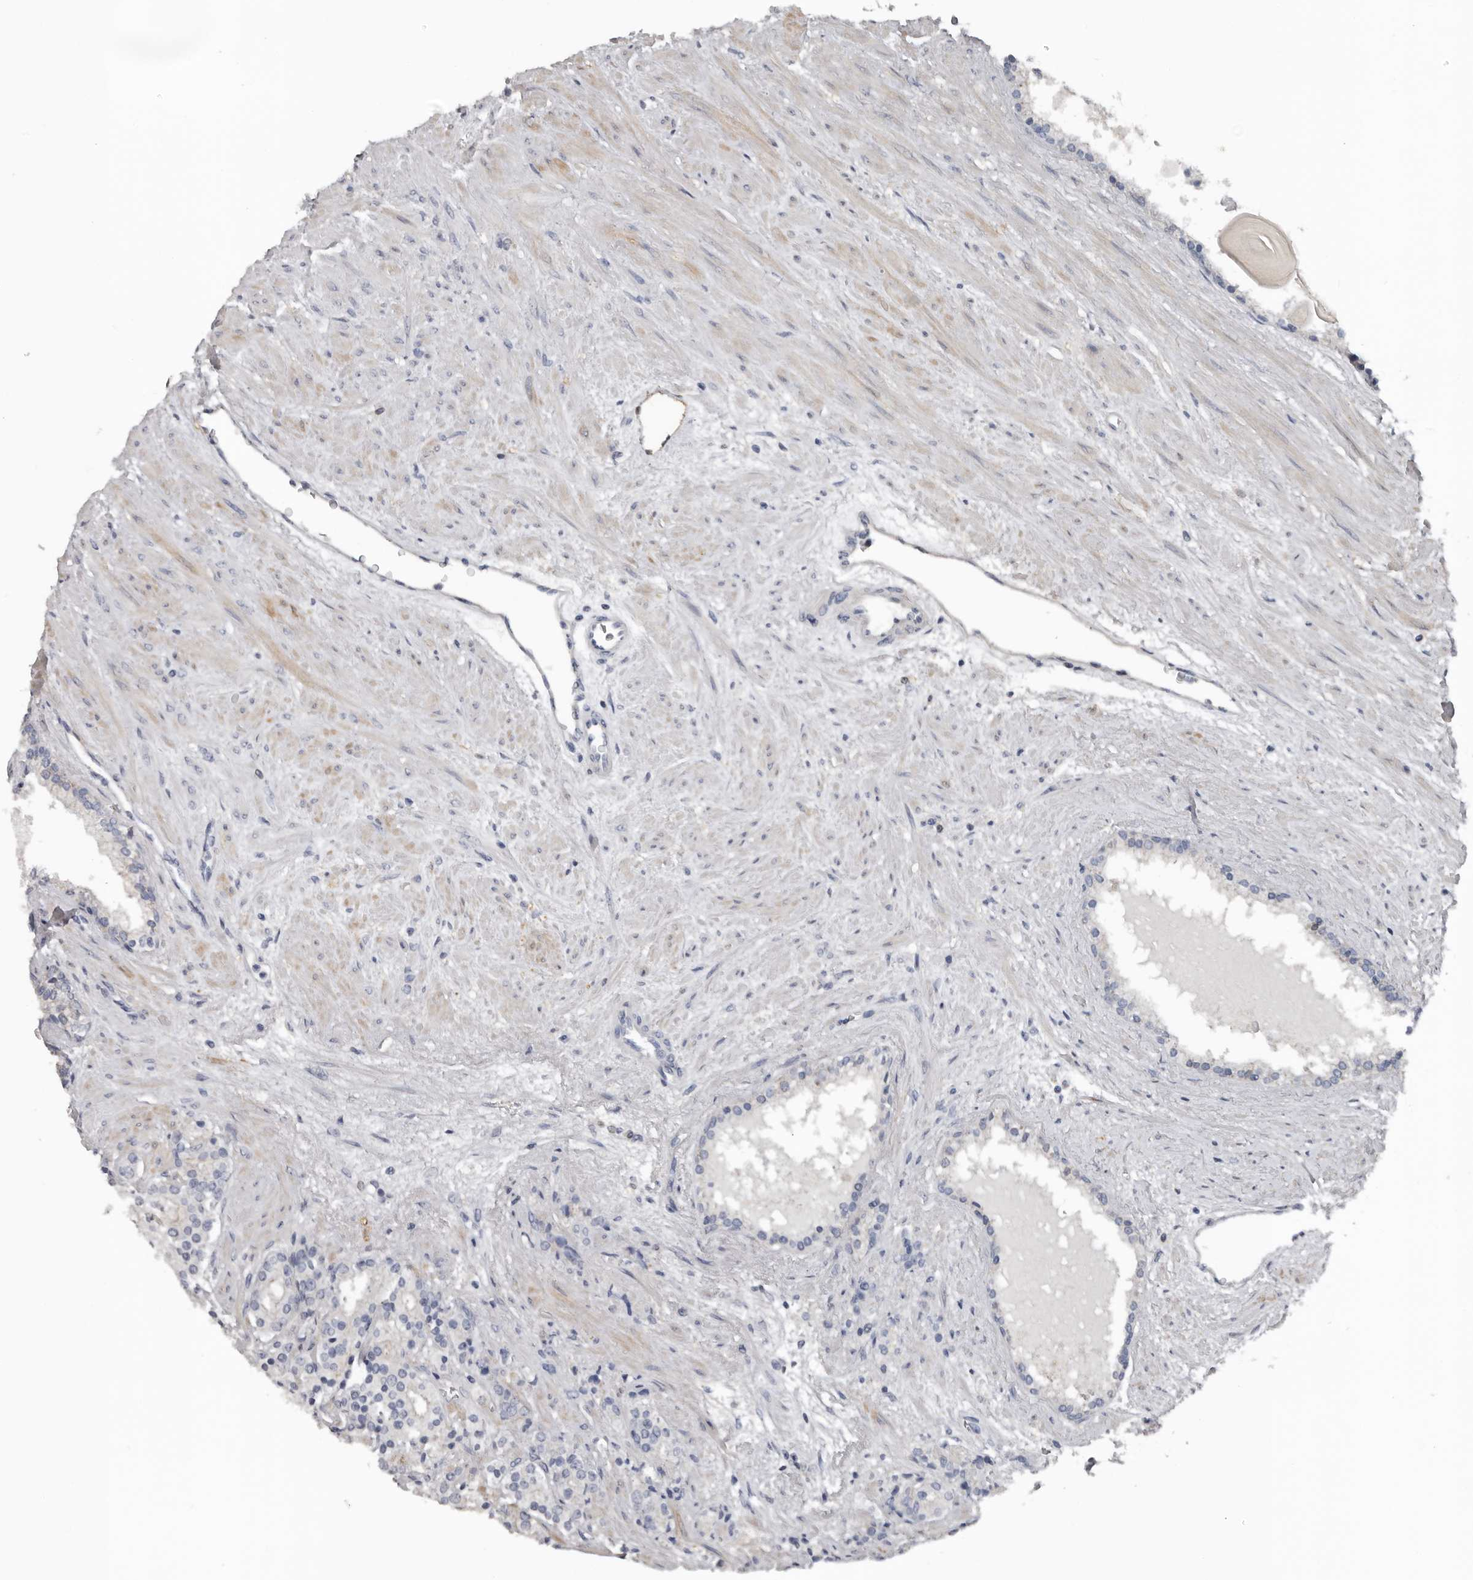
{"staining": {"intensity": "negative", "quantity": "none", "location": "none"}, "tissue": "prostate cancer", "cell_type": "Tumor cells", "image_type": "cancer", "snomed": [{"axis": "morphology", "description": "Adenocarcinoma, High grade"}, {"axis": "topography", "description": "Prostate"}], "caption": "High-grade adenocarcinoma (prostate) stained for a protein using IHC demonstrates no staining tumor cells.", "gene": "FABP7", "patient": {"sex": "male", "age": 71}}